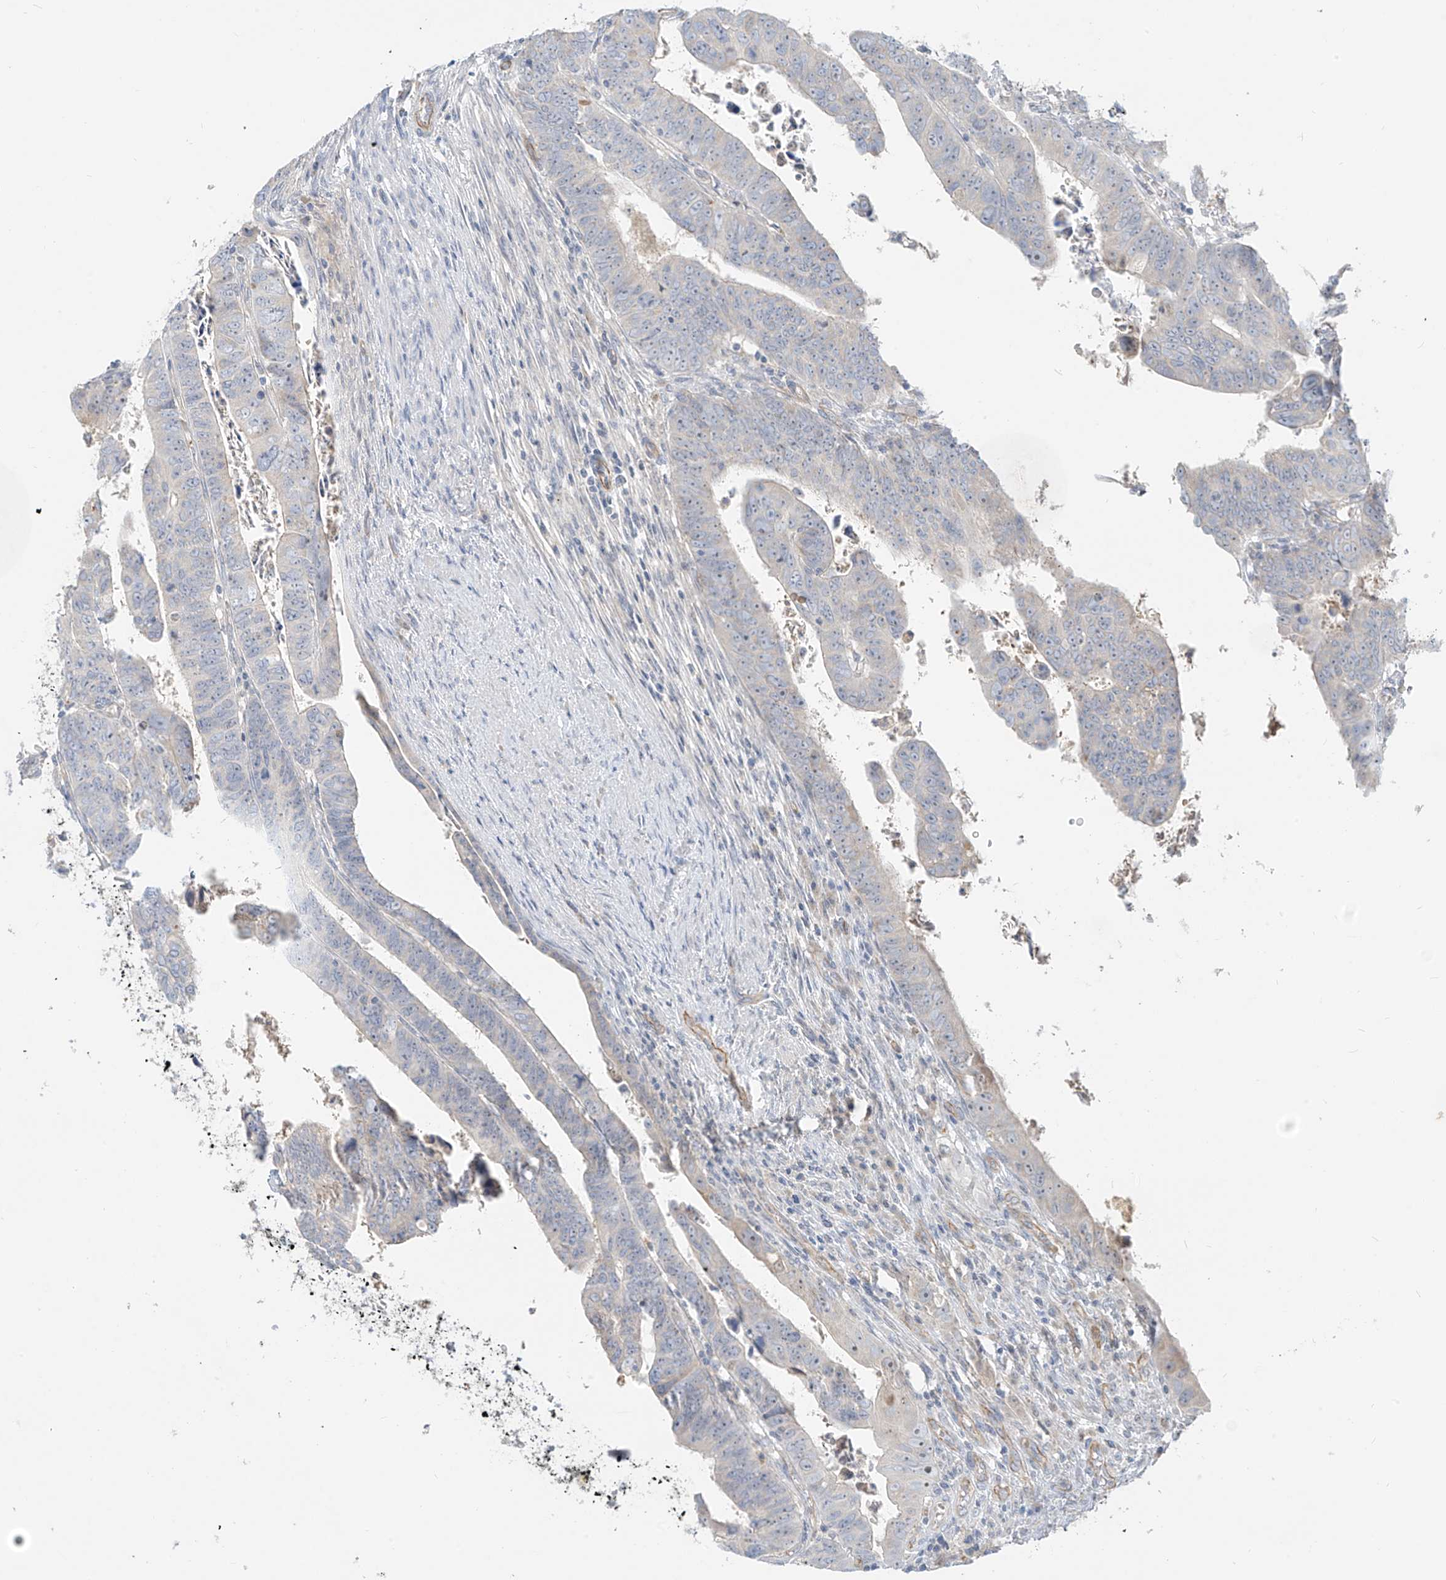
{"staining": {"intensity": "negative", "quantity": "none", "location": "none"}, "tissue": "colorectal cancer", "cell_type": "Tumor cells", "image_type": "cancer", "snomed": [{"axis": "morphology", "description": "Normal tissue, NOS"}, {"axis": "morphology", "description": "Adenocarcinoma, NOS"}, {"axis": "topography", "description": "Rectum"}], "caption": "DAB immunohistochemical staining of colorectal adenocarcinoma demonstrates no significant positivity in tumor cells.", "gene": "C2orf42", "patient": {"sex": "female", "age": 65}}